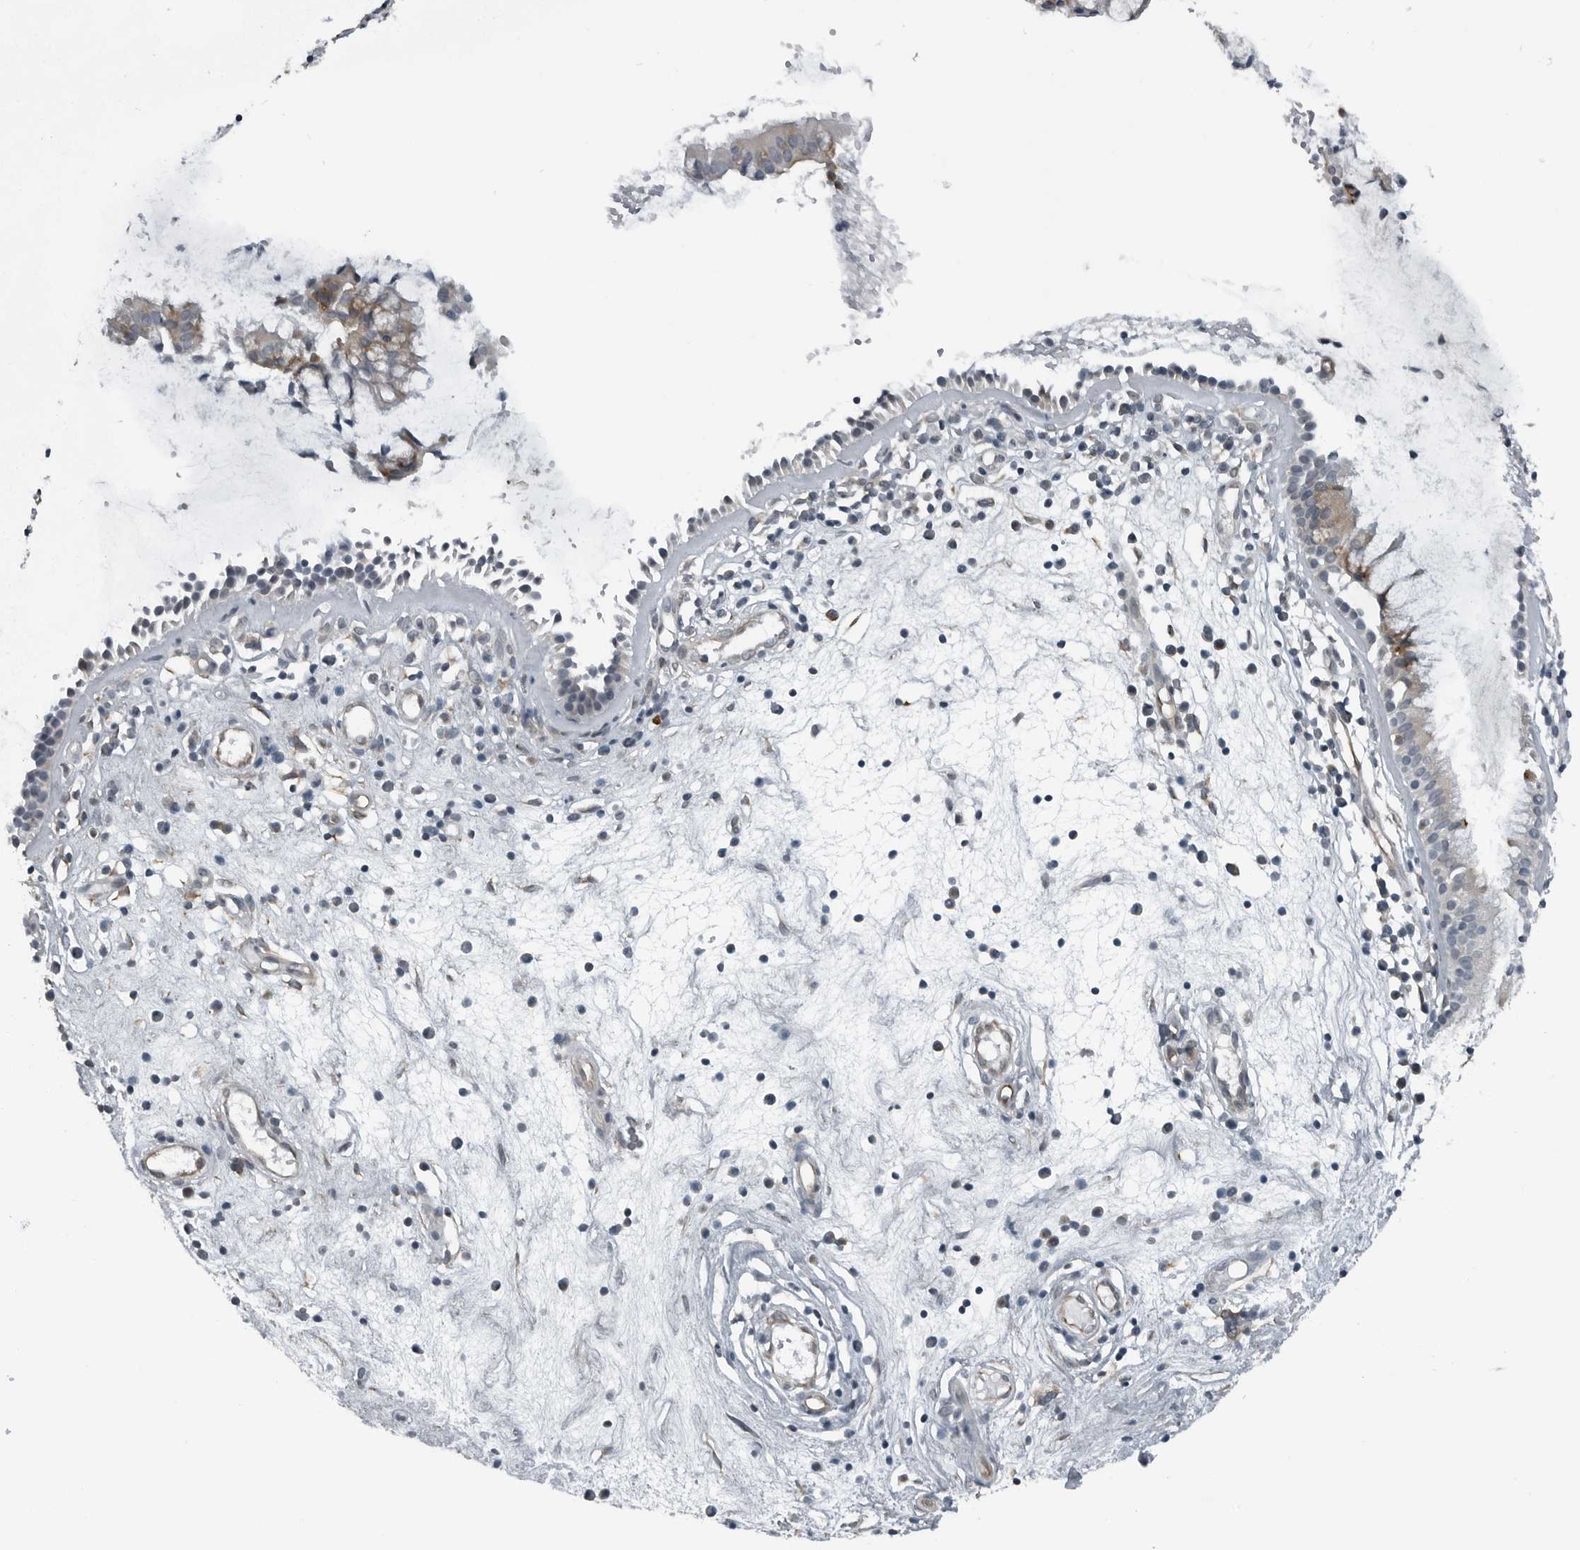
{"staining": {"intensity": "negative", "quantity": "none", "location": "none"}, "tissue": "nasopharynx", "cell_type": "Respiratory epithelial cells", "image_type": "normal", "snomed": [{"axis": "morphology", "description": "Normal tissue, NOS"}, {"axis": "topography", "description": "Nasopharynx"}], "caption": "Immunohistochemical staining of benign nasopharynx reveals no significant staining in respiratory epithelial cells.", "gene": "GAK", "patient": {"sex": "female", "age": 39}}